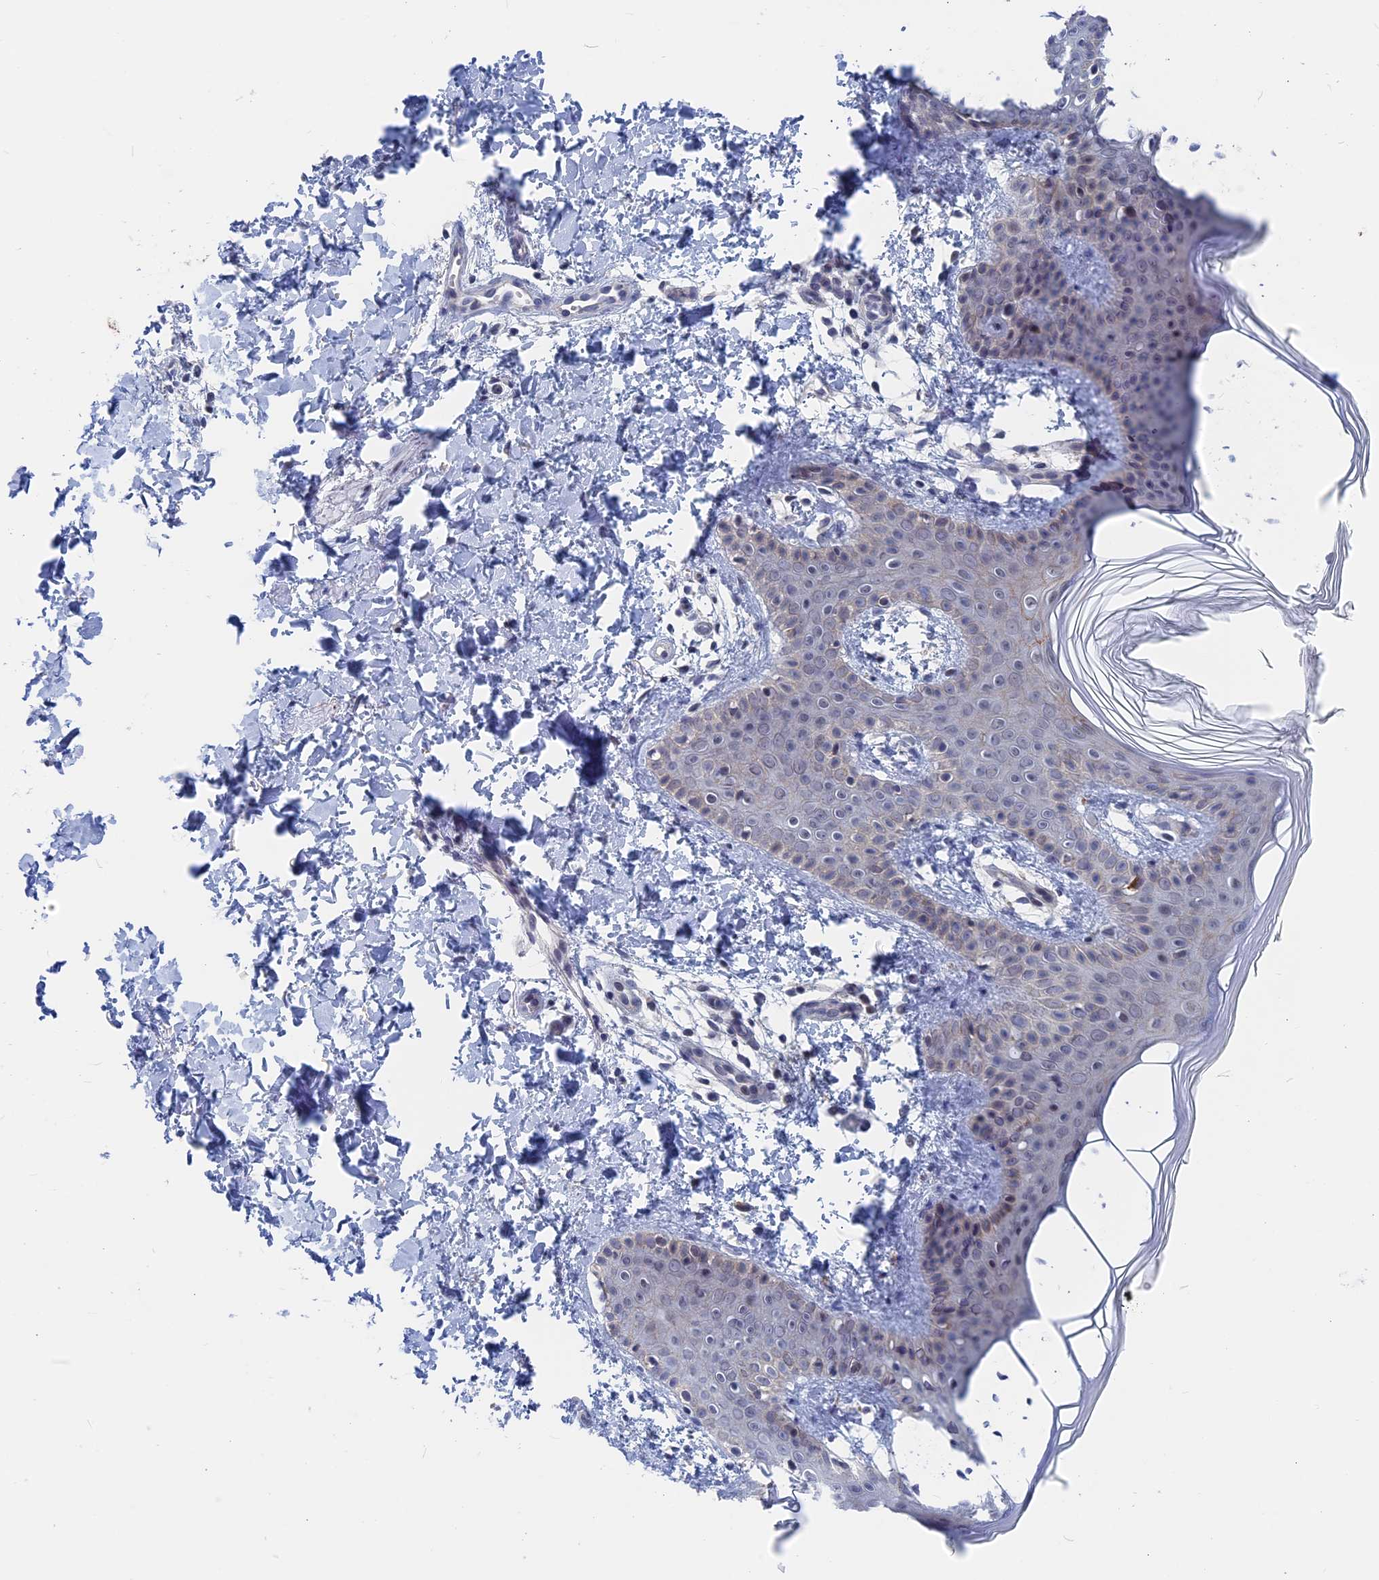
{"staining": {"intensity": "negative", "quantity": "none", "location": "none"}, "tissue": "skin", "cell_type": "Fibroblasts", "image_type": "normal", "snomed": [{"axis": "morphology", "description": "Normal tissue, NOS"}, {"axis": "topography", "description": "Skin"}], "caption": "This is a image of immunohistochemistry (IHC) staining of normal skin, which shows no positivity in fibroblasts.", "gene": "MARCHF3", "patient": {"sex": "male", "age": 36}}